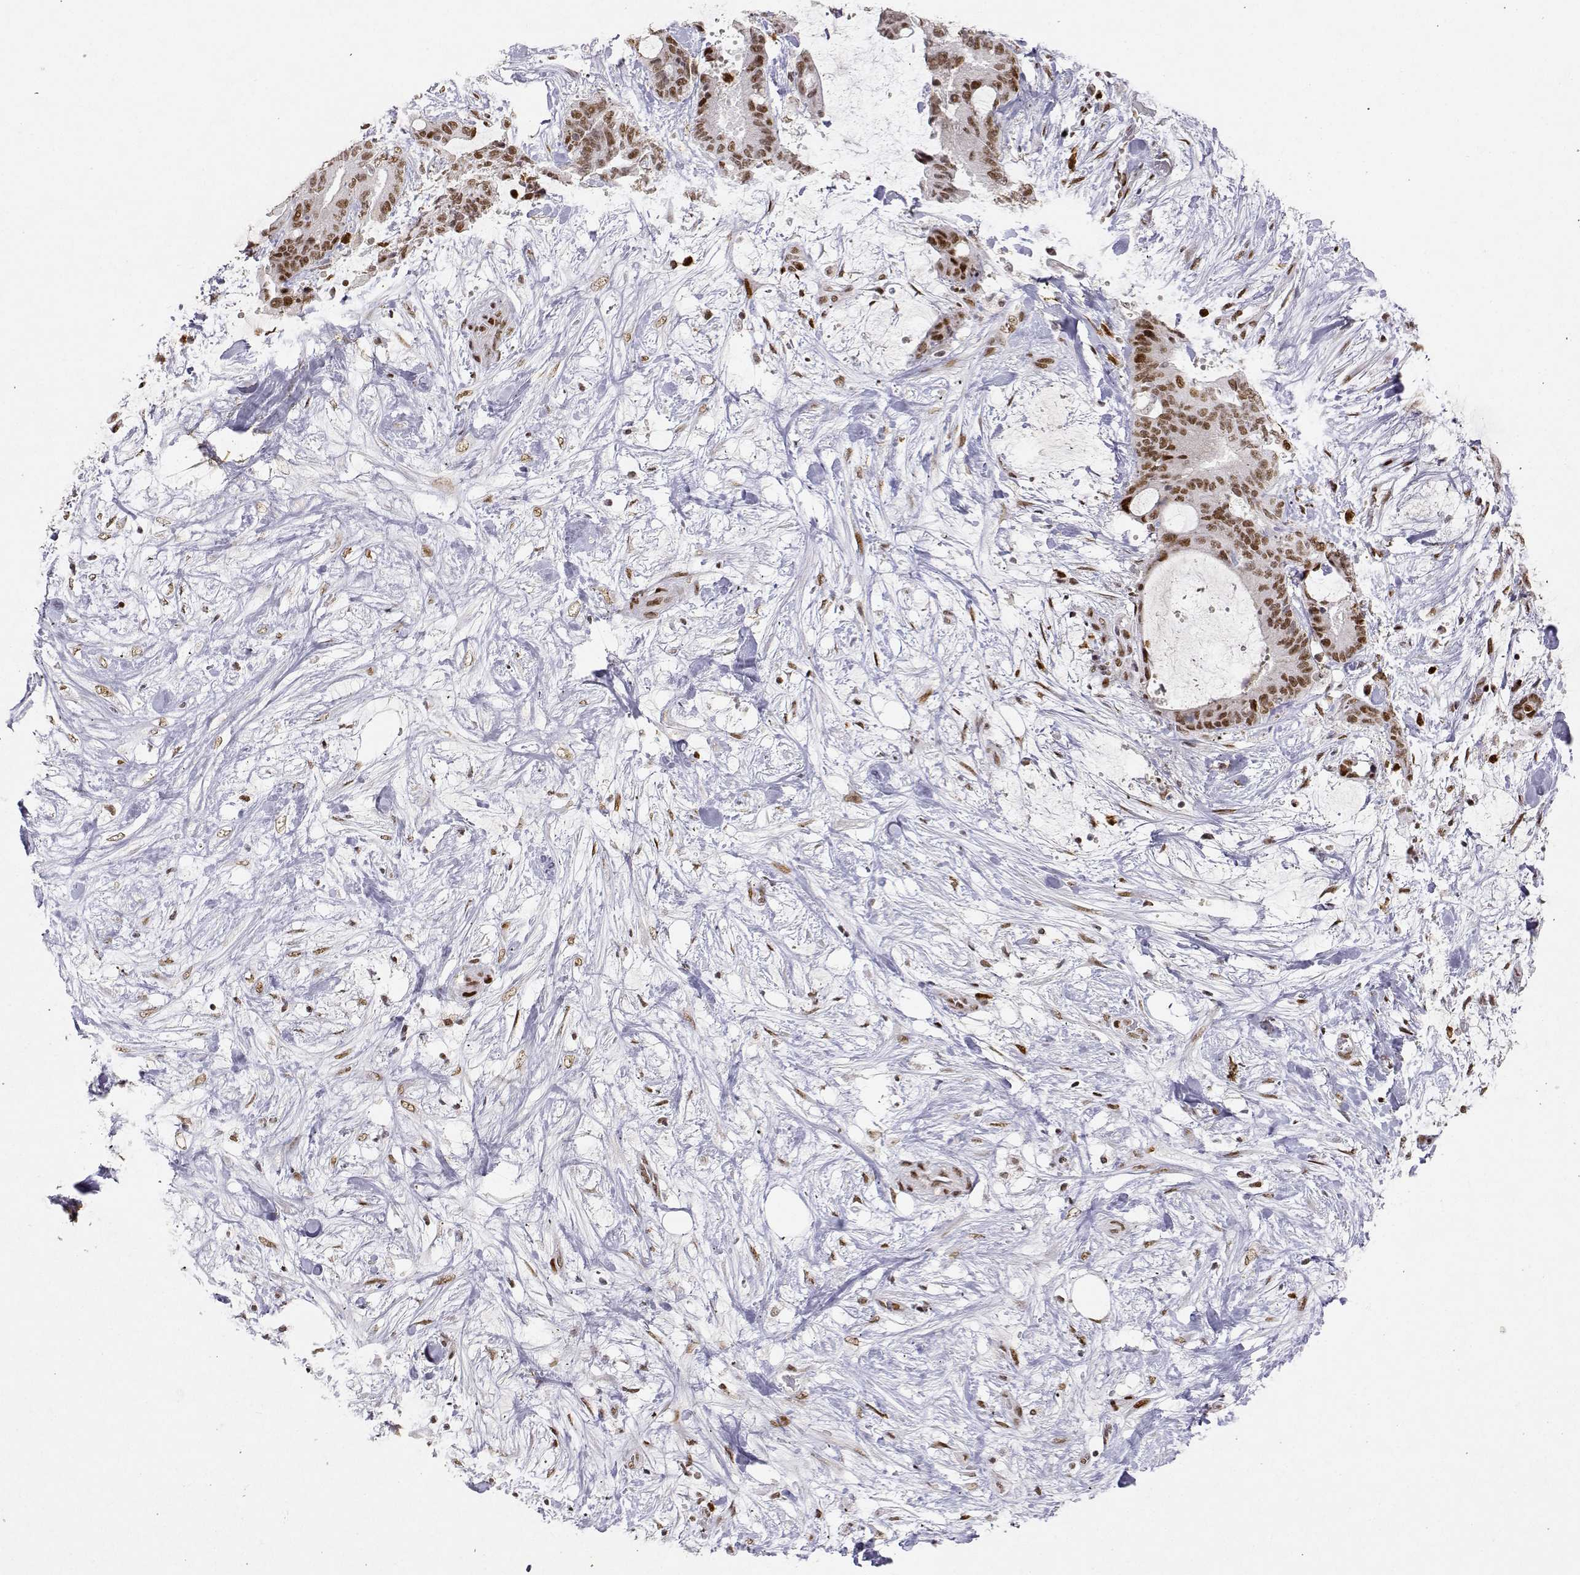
{"staining": {"intensity": "moderate", "quantity": ">75%", "location": "nuclear"}, "tissue": "liver cancer", "cell_type": "Tumor cells", "image_type": "cancer", "snomed": [{"axis": "morphology", "description": "Cholangiocarcinoma"}, {"axis": "topography", "description": "Liver"}], "caption": "Liver cancer stained for a protein (brown) reveals moderate nuclear positive expression in approximately >75% of tumor cells.", "gene": "RSF1", "patient": {"sex": "female", "age": 73}}